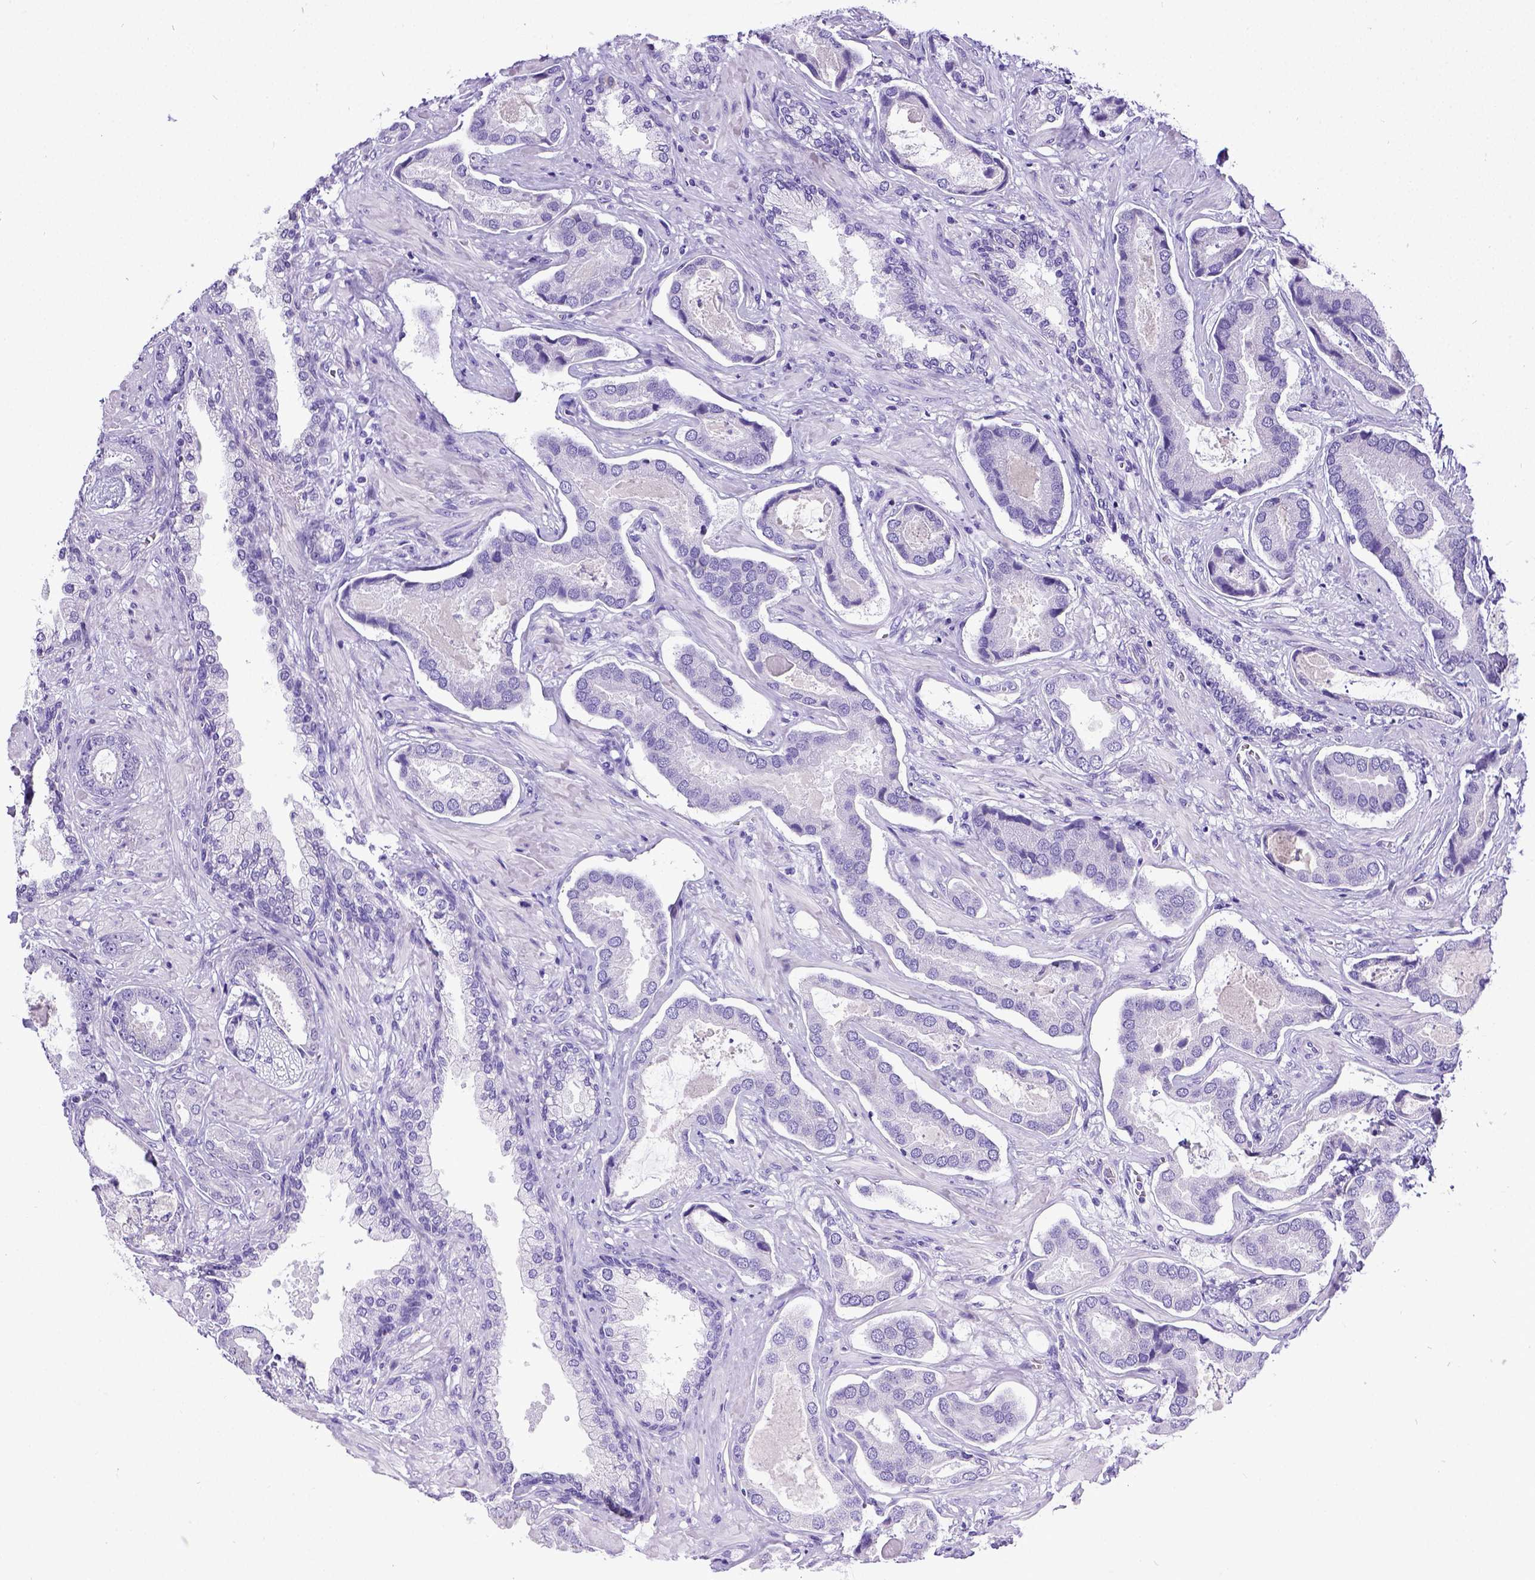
{"staining": {"intensity": "negative", "quantity": "none", "location": "none"}, "tissue": "prostate cancer", "cell_type": "Tumor cells", "image_type": "cancer", "snomed": [{"axis": "morphology", "description": "Adenocarcinoma, NOS"}, {"axis": "topography", "description": "Prostate"}], "caption": "A histopathology image of prostate cancer stained for a protein exhibits no brown staining in tumor cells.", "gene": "SATB2", "patient": {"sex": "male", "age": 64}}